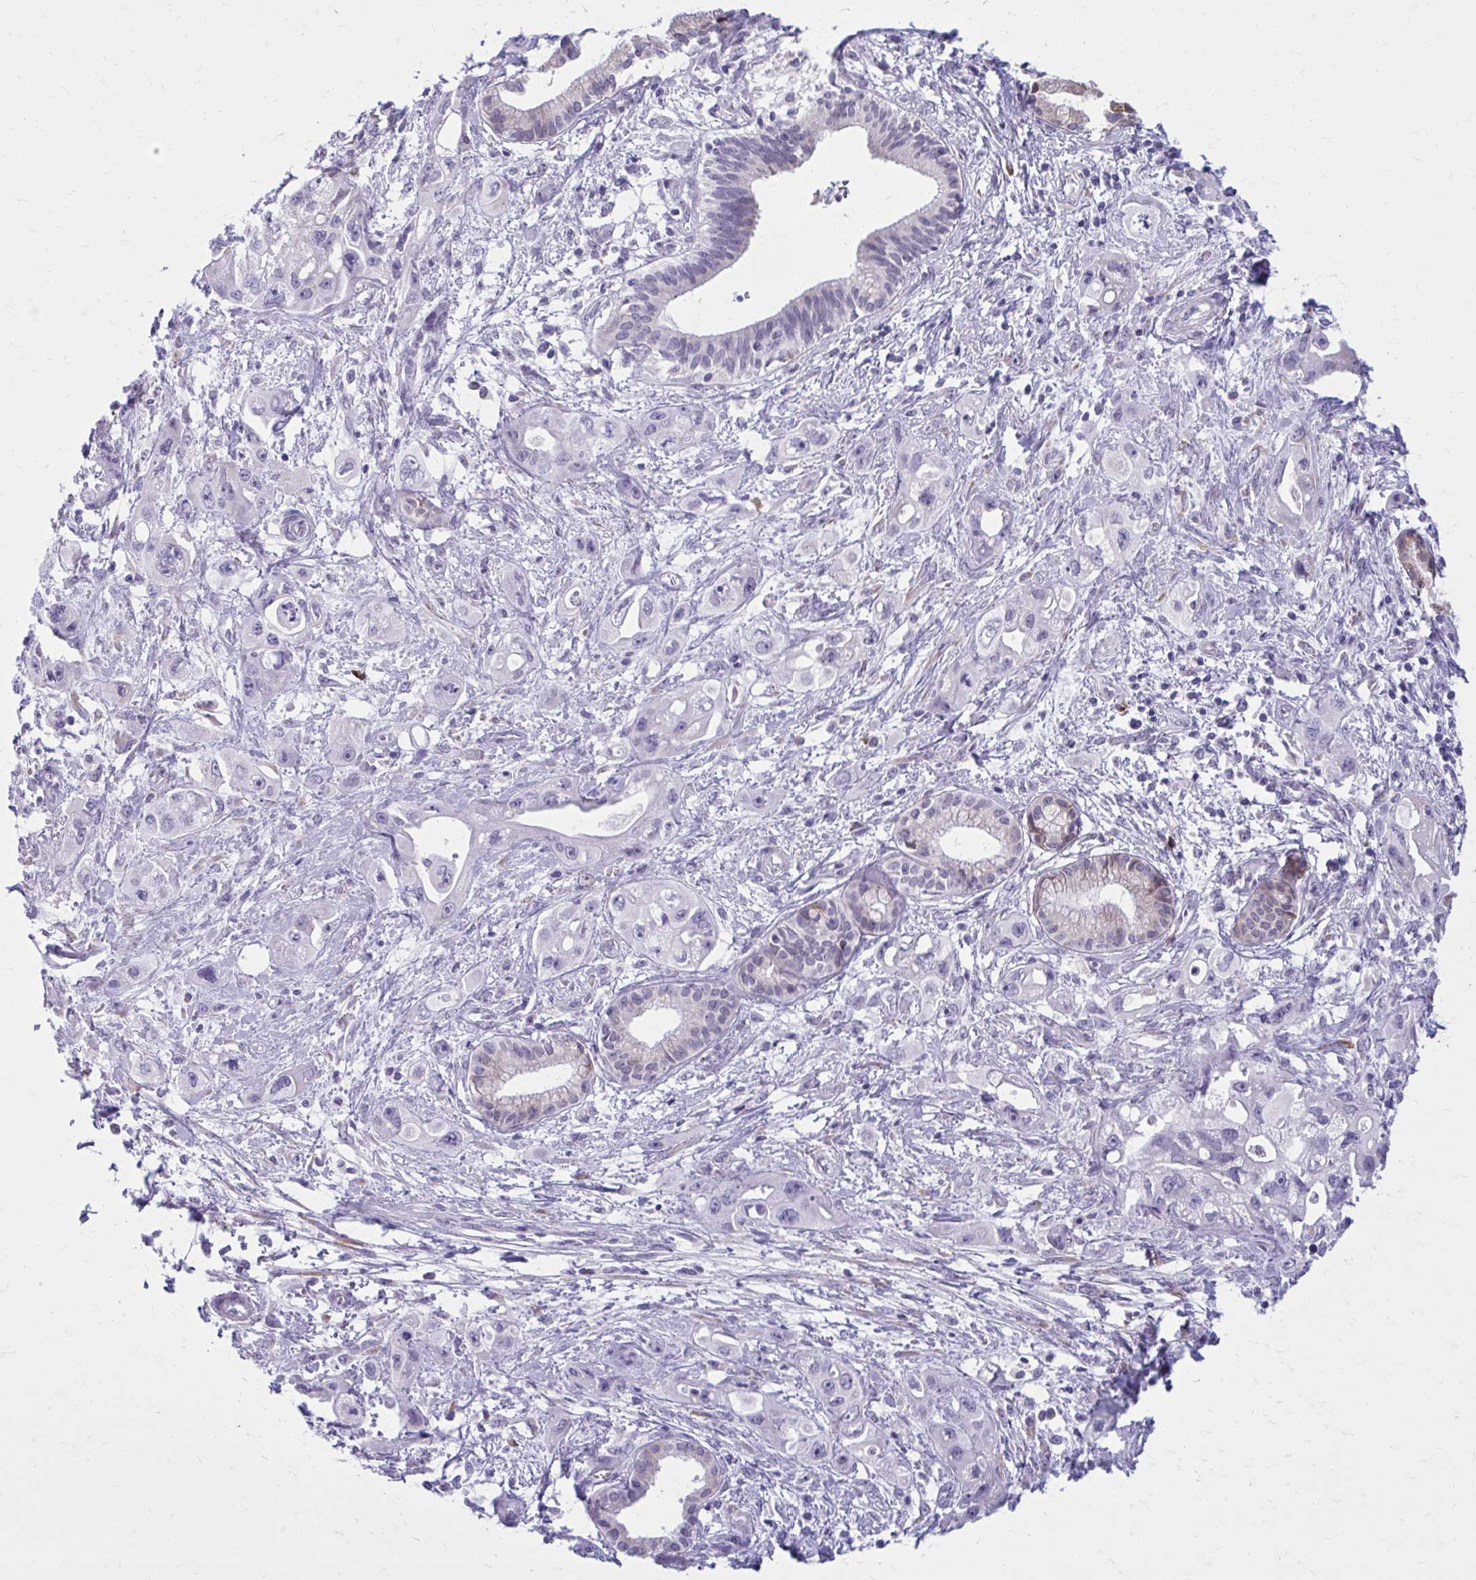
{"staining": {"intensity": "negative", "quantity": "none", "location": "none"}, "tissue": "pancreatic cancer", "cell_type": "Tumor cells", "image_type": "cancer", "snomed": [{"axis": "morphology", "description": "Adenocarcinoma, NOS"}, {"axis": "topography", "description": "Pancreas"}], "caption": "Immunohistochemical staining of pancreatic cancer exhibits no significant positivity in tumor cells.", "gene": "PROSER1", "patient": {"sex": "female", "age": 66}}